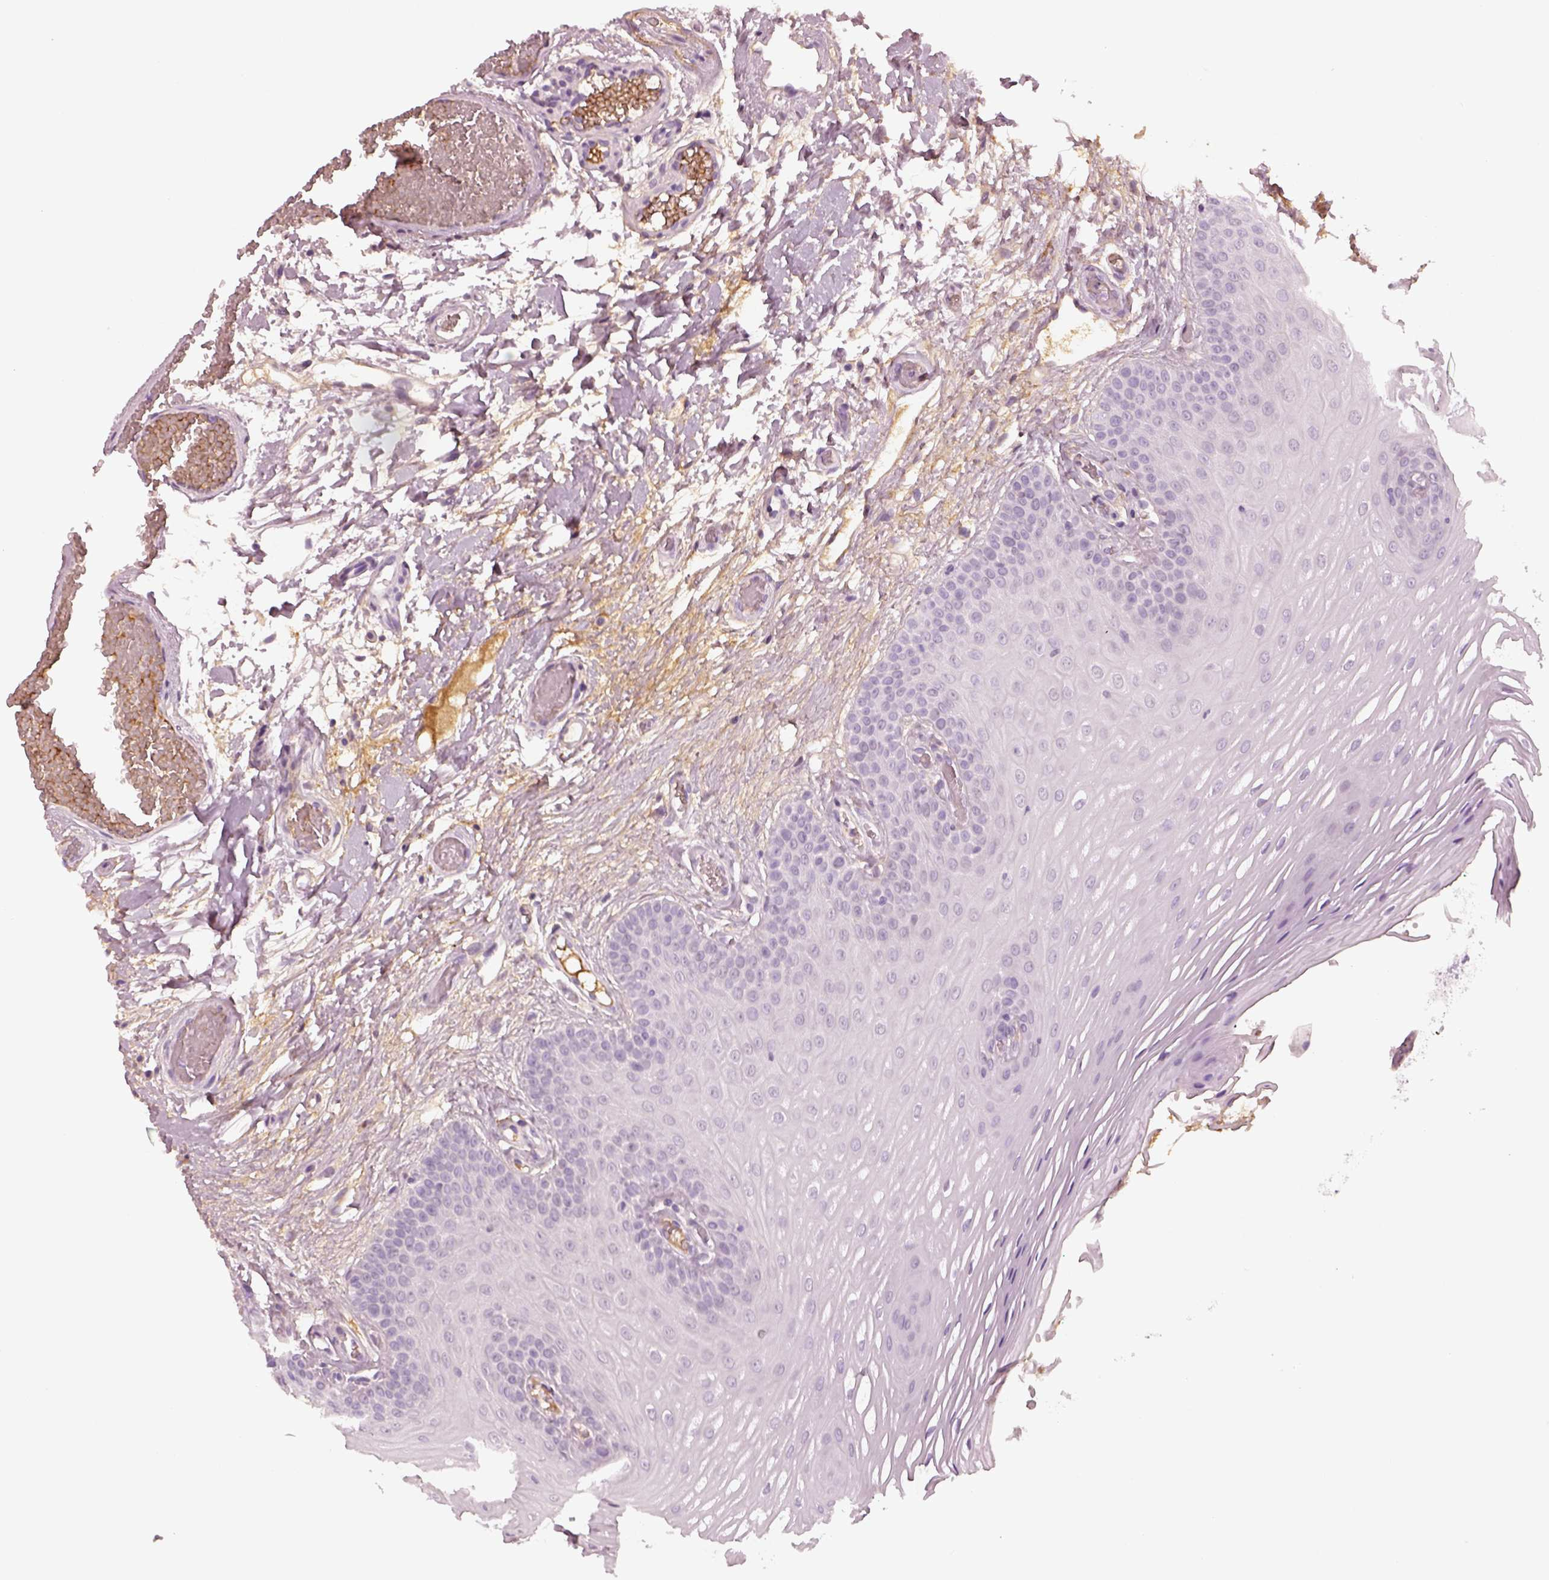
{"staining": {"intensity": "negative", "quantity": "none", "location": "none"}, "tissue": "oral mucosa", "cell_type": "Squamous epithelial cells", "image_type": "normal", "snomed": [{"axis": "morphology", "description": "Normal tissue, NOS"}, {"axis": "morphology", "description": "Squamous cell carcinoma, NOS"}, {"axis": "topography", "description": "Oral tissue"}, {"axis": "topography", "description": "Head-Neck"}], "caption": "IHC image of normal human oral mucosa stained for a protein (brown), which demonstrates no positivity in squamous epithelial cells. (DAB (3,3'-diaminobenzidine) IHC visualized using brightfield microscopy, high magnification).", "gene": "TRIM69", "patient": {"sex": "male", "age": 78}}